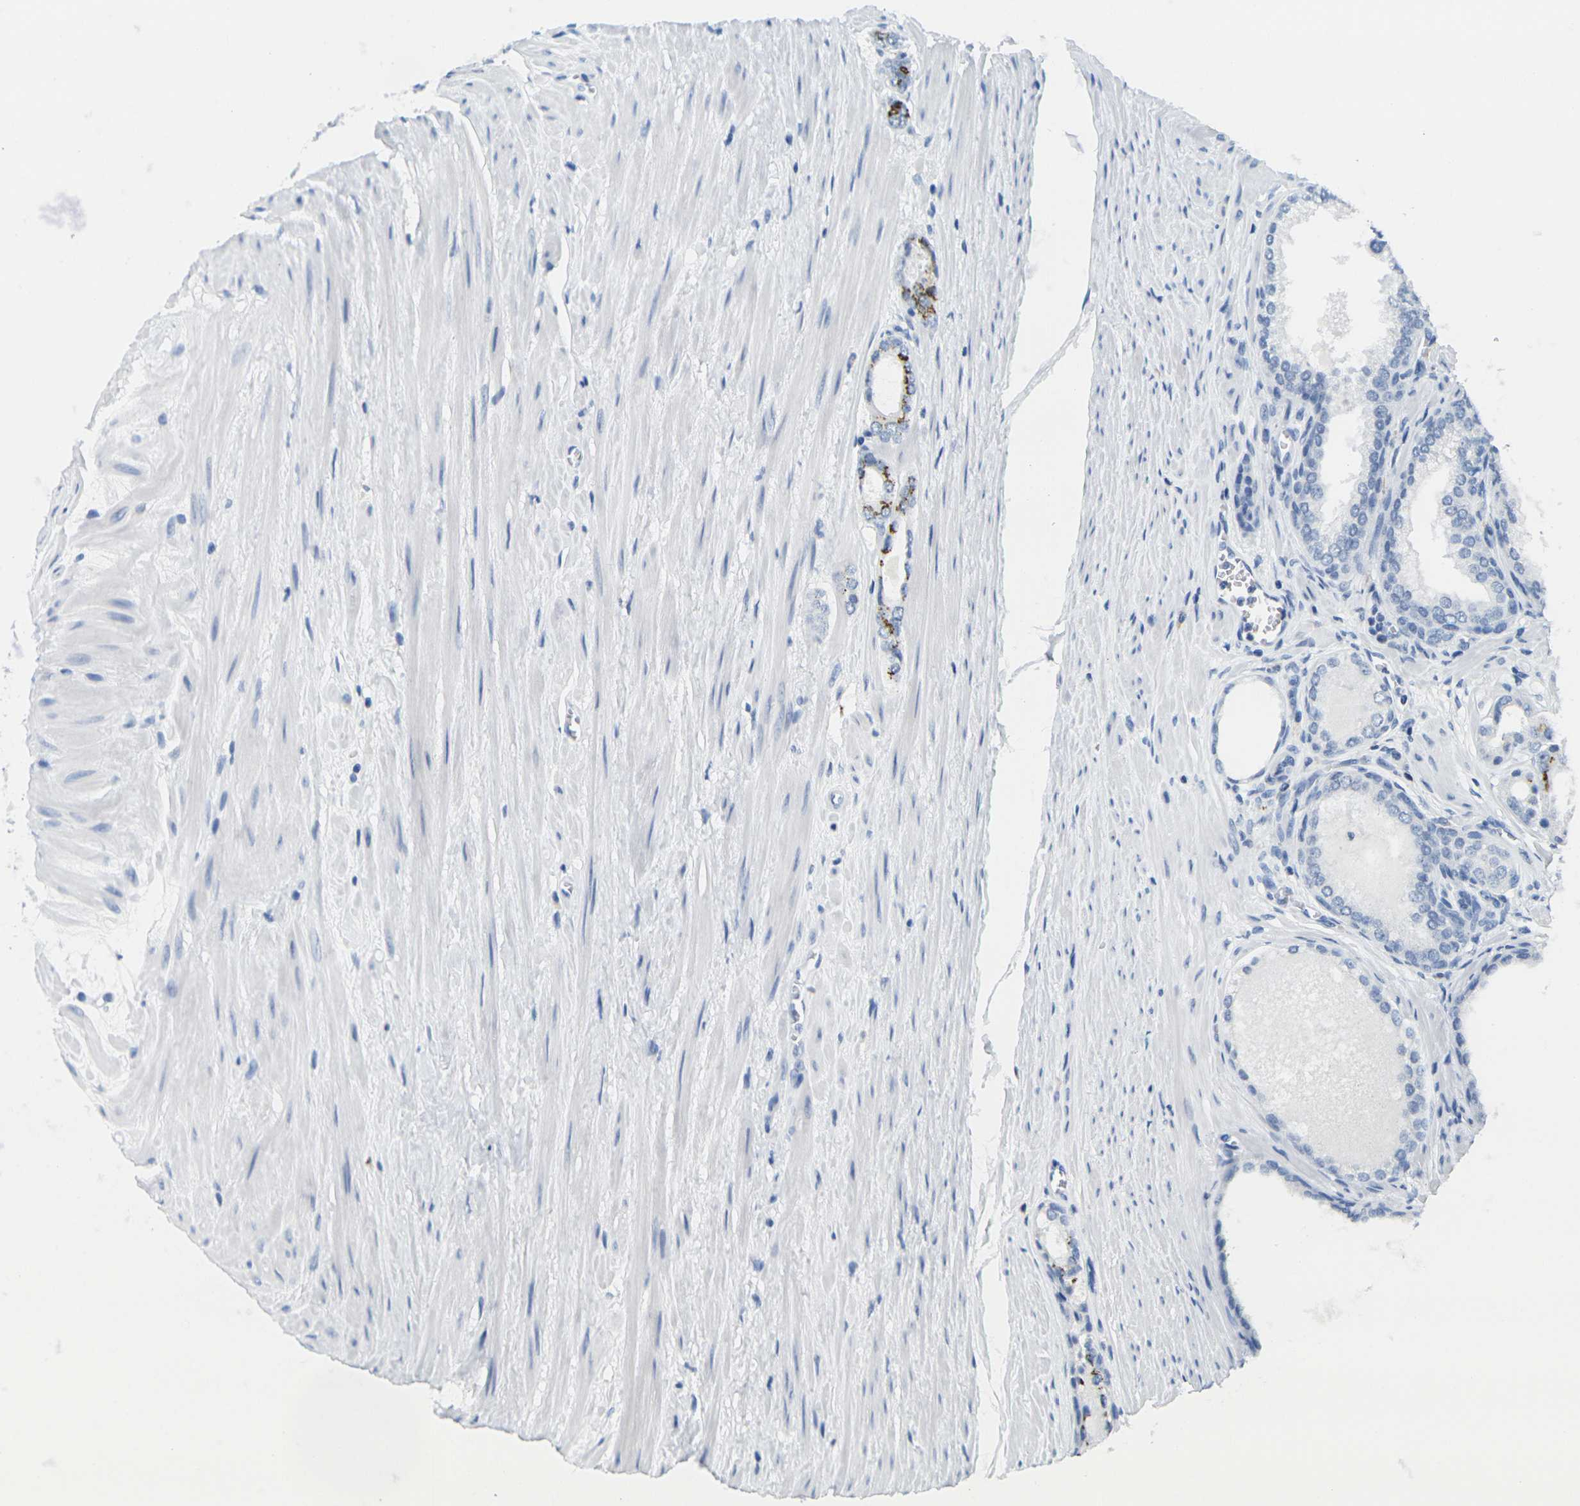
{"staining": {"intensity": "moderate", "quantity": "<25%", "location": "cytoplasmic/membranous"}, "tissue": "prostate cancer", "cell_type": "Tumor cells", "image_type": "cancer", "snomed": [{"axis": "morphology", "description": "Adenocarcinoma, Low grade"}, {"axis": "topography", "description": "Prostate"}], "caption": "Human prostate adenocarcinoma (low-grade) stained with a brown dye shows moderate cytoplasmic/membranous positive staining in approximately <25% of tumor cells.", "gene": "FAM3D", "patient": {"sex": "male", "age": 57}}